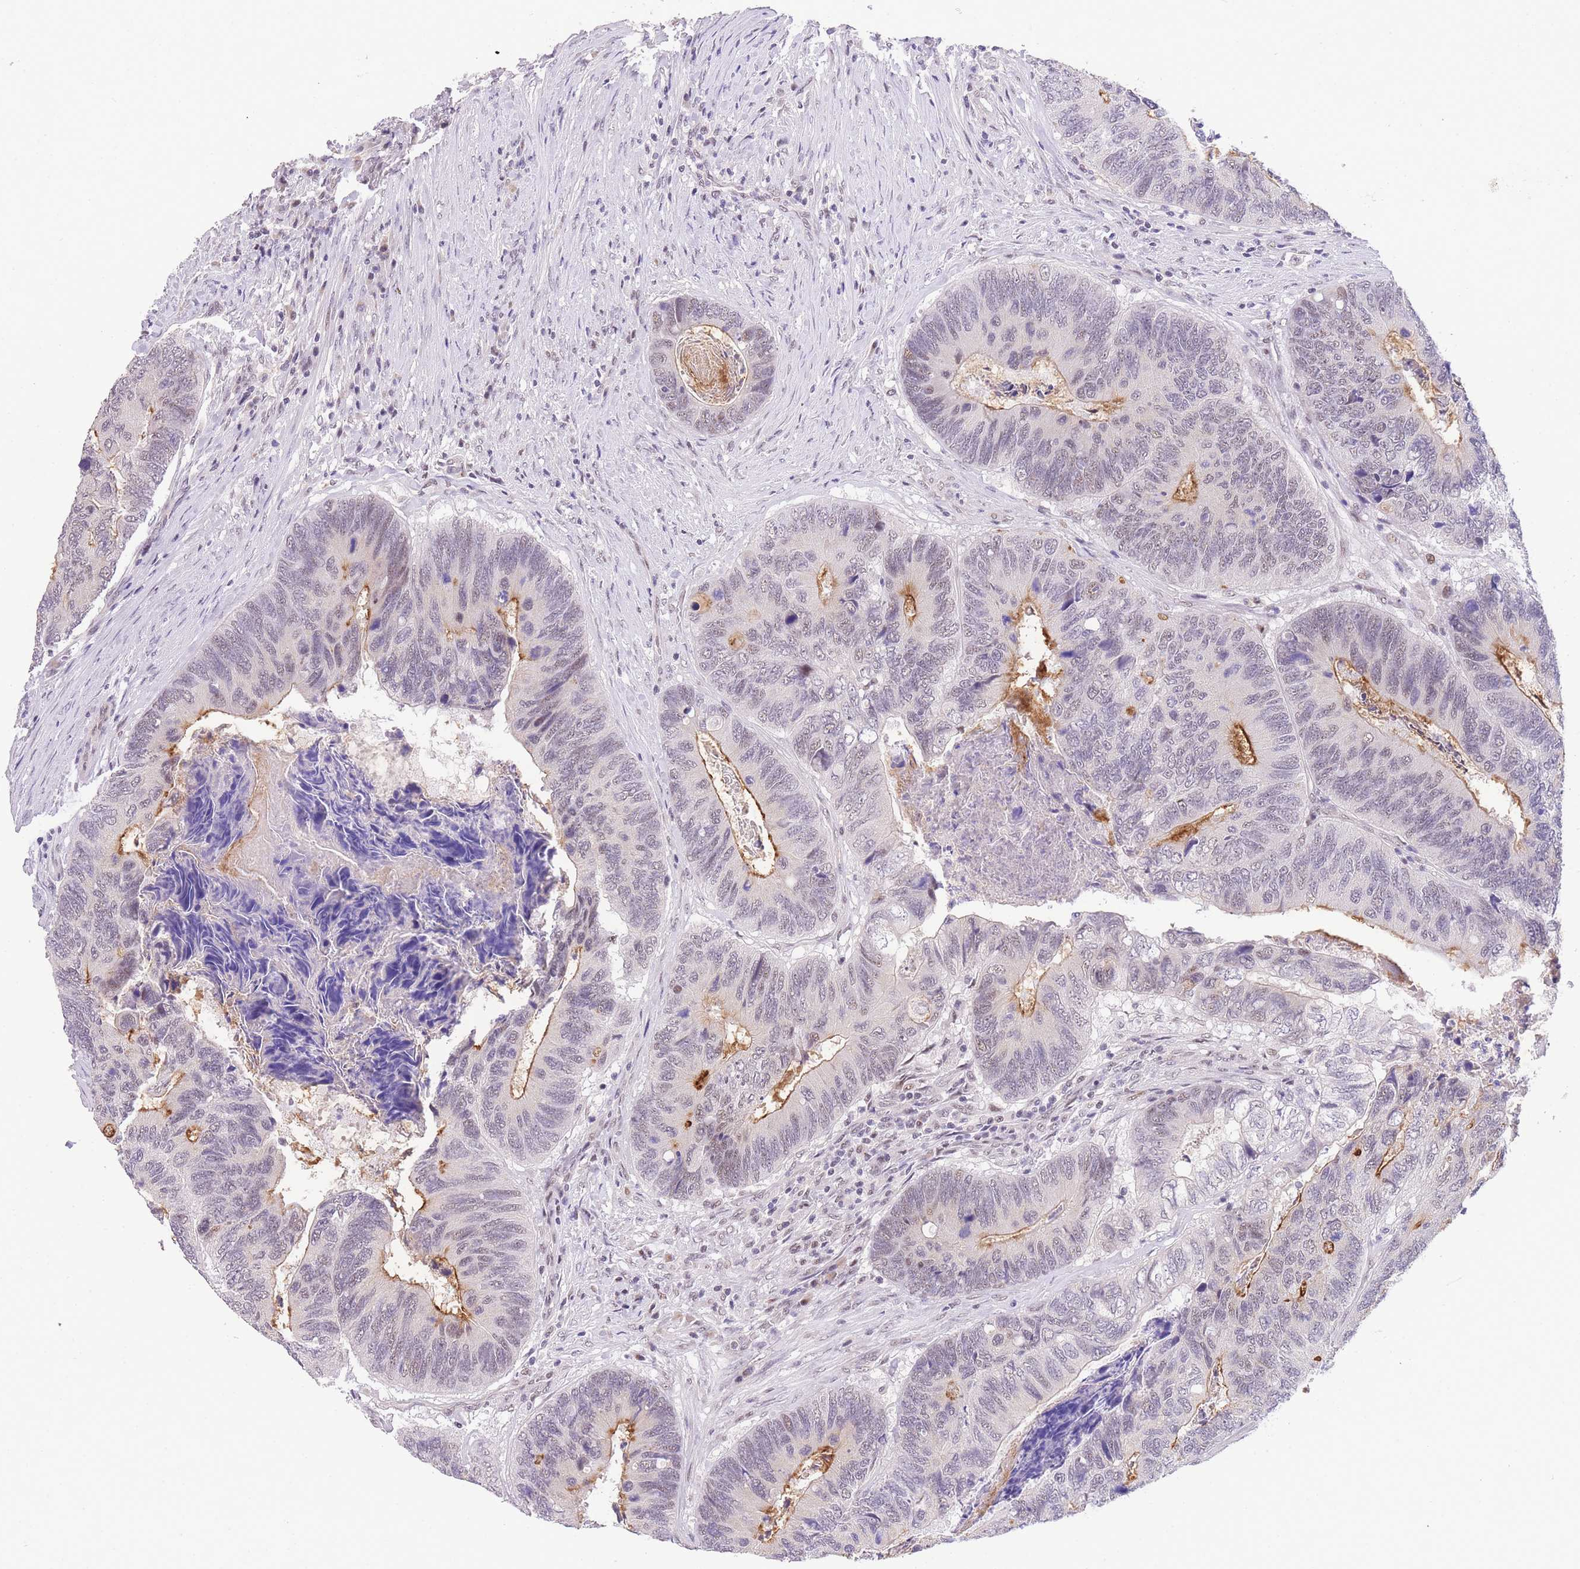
{"staining": {"intensity": "moderate", "quantity": "<25%", "location": "cytoplasmic/membranous"}, "tissue": "colorectal cancer", "cell_type": "Tumor cells", "image_type": "cancer", "snomed": [{"axis": "morphology", "description": "Adenocarcinoma, NOS"}, {"axis": "topography", "description": "Colon"}], "caption": "Immunohistochemistry (IHC) staining of colorectal adenocarcinoma, which displays low levels of moderate cytoplasmic/membranous expression in about <25% of tumor cells indicating moderate cytoplasmic/membranous protein staining. The staining was performed using DAB (3,3'-diaminobenzidine) (brown) for protein detection and nuclei were counterstained in hematoxylin (blue).", "gene": "SLC35F2", "patient": {"sex": "female", "age": 67}}